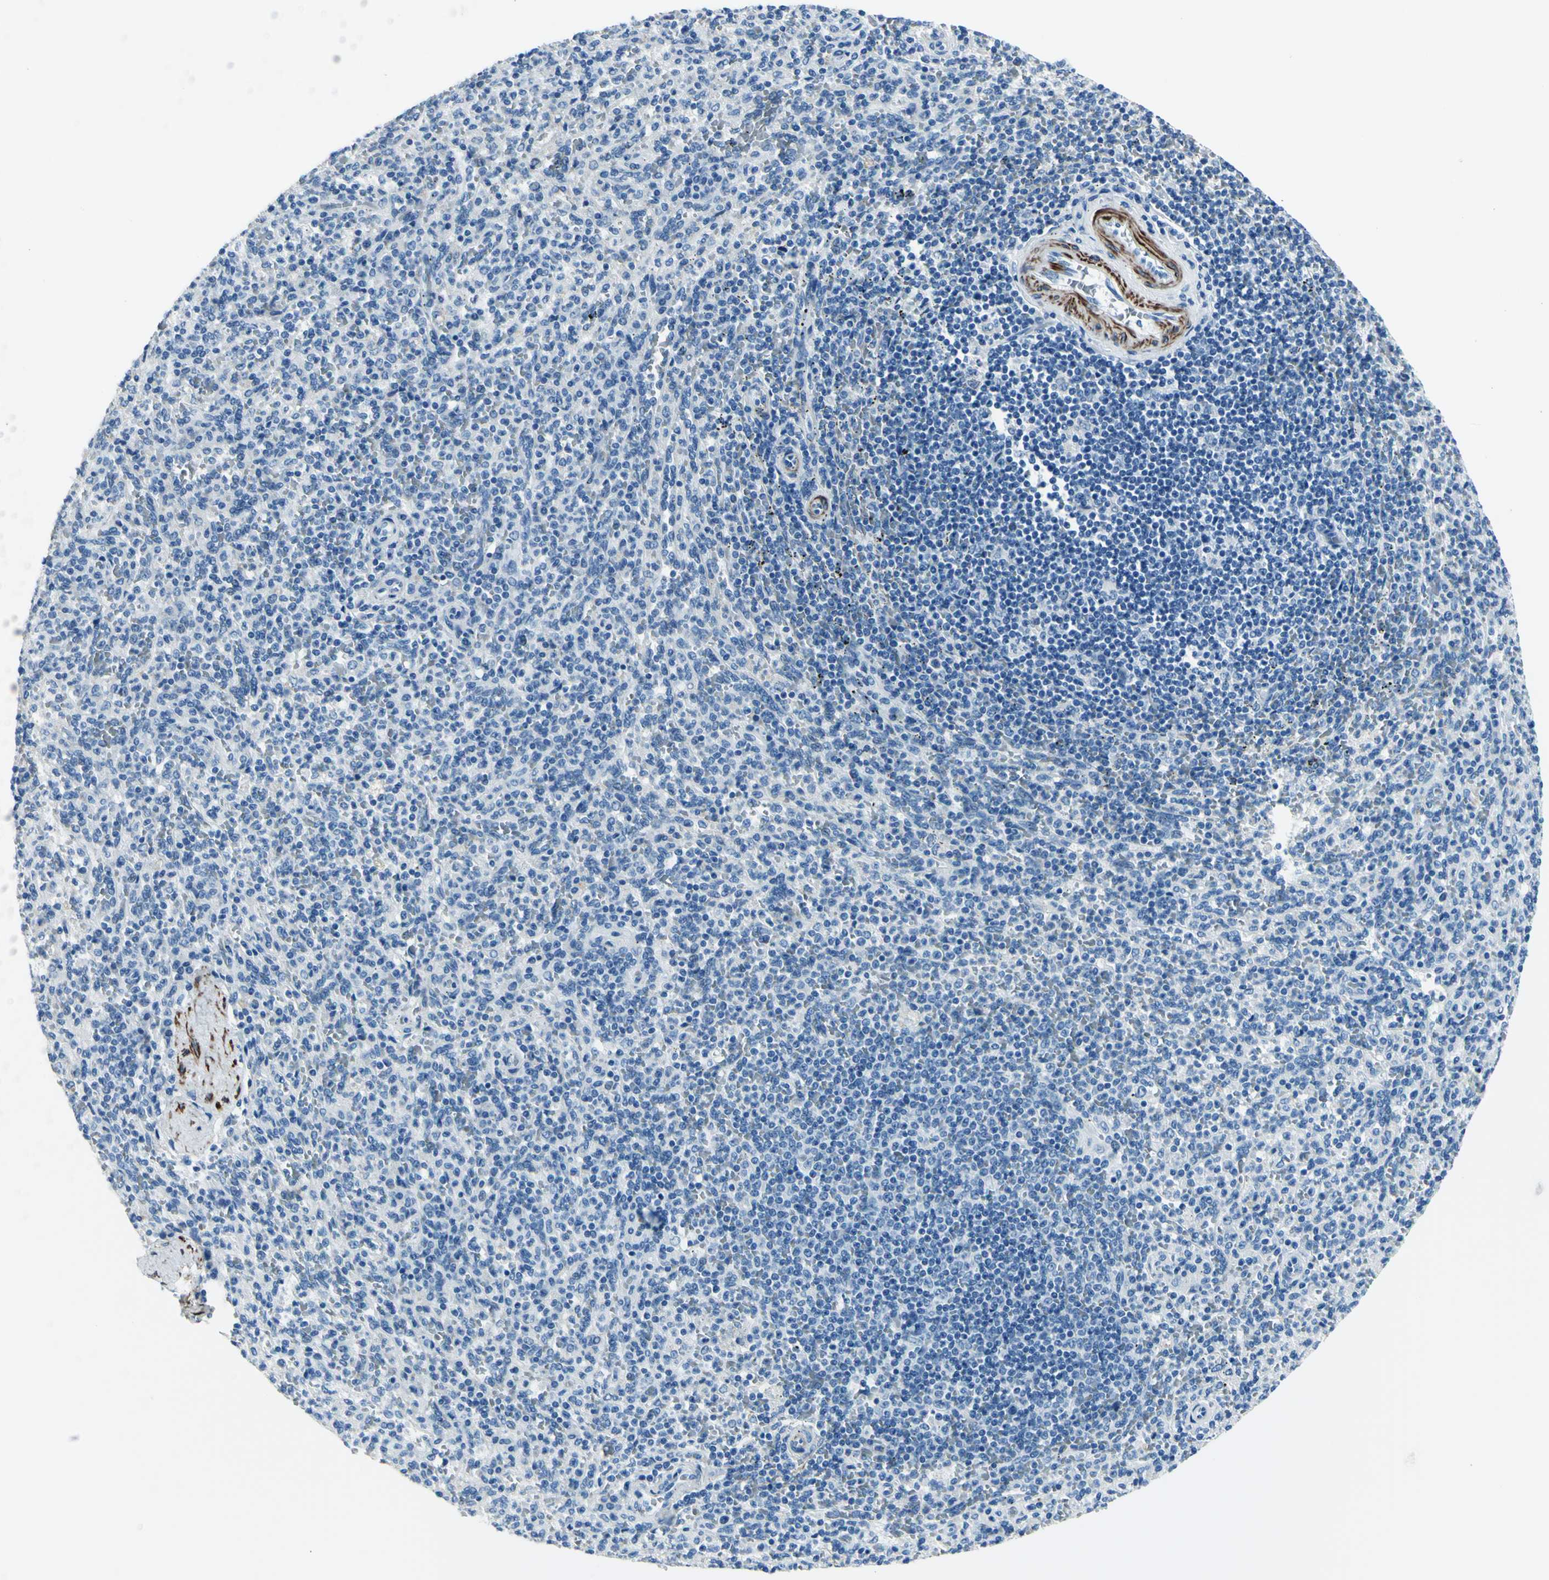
{"staining": {"intensity": "negative", "quantity": "none", "location": "none"}, "tissue": "spleen", "cell_type": "Cells in red pulp", "image_type": "normal", "snomed": [{"axis": "morphology", "description": "Normal tissue, NOS"}, {"axis": "topography", "description": "Spleen"}], "caption": "Protein analysis of unremarkable spleen exhibits no significant staining in cells in red pulp.", "gene": "CDH15", "patient": {"sex": "male", "age": 36}}